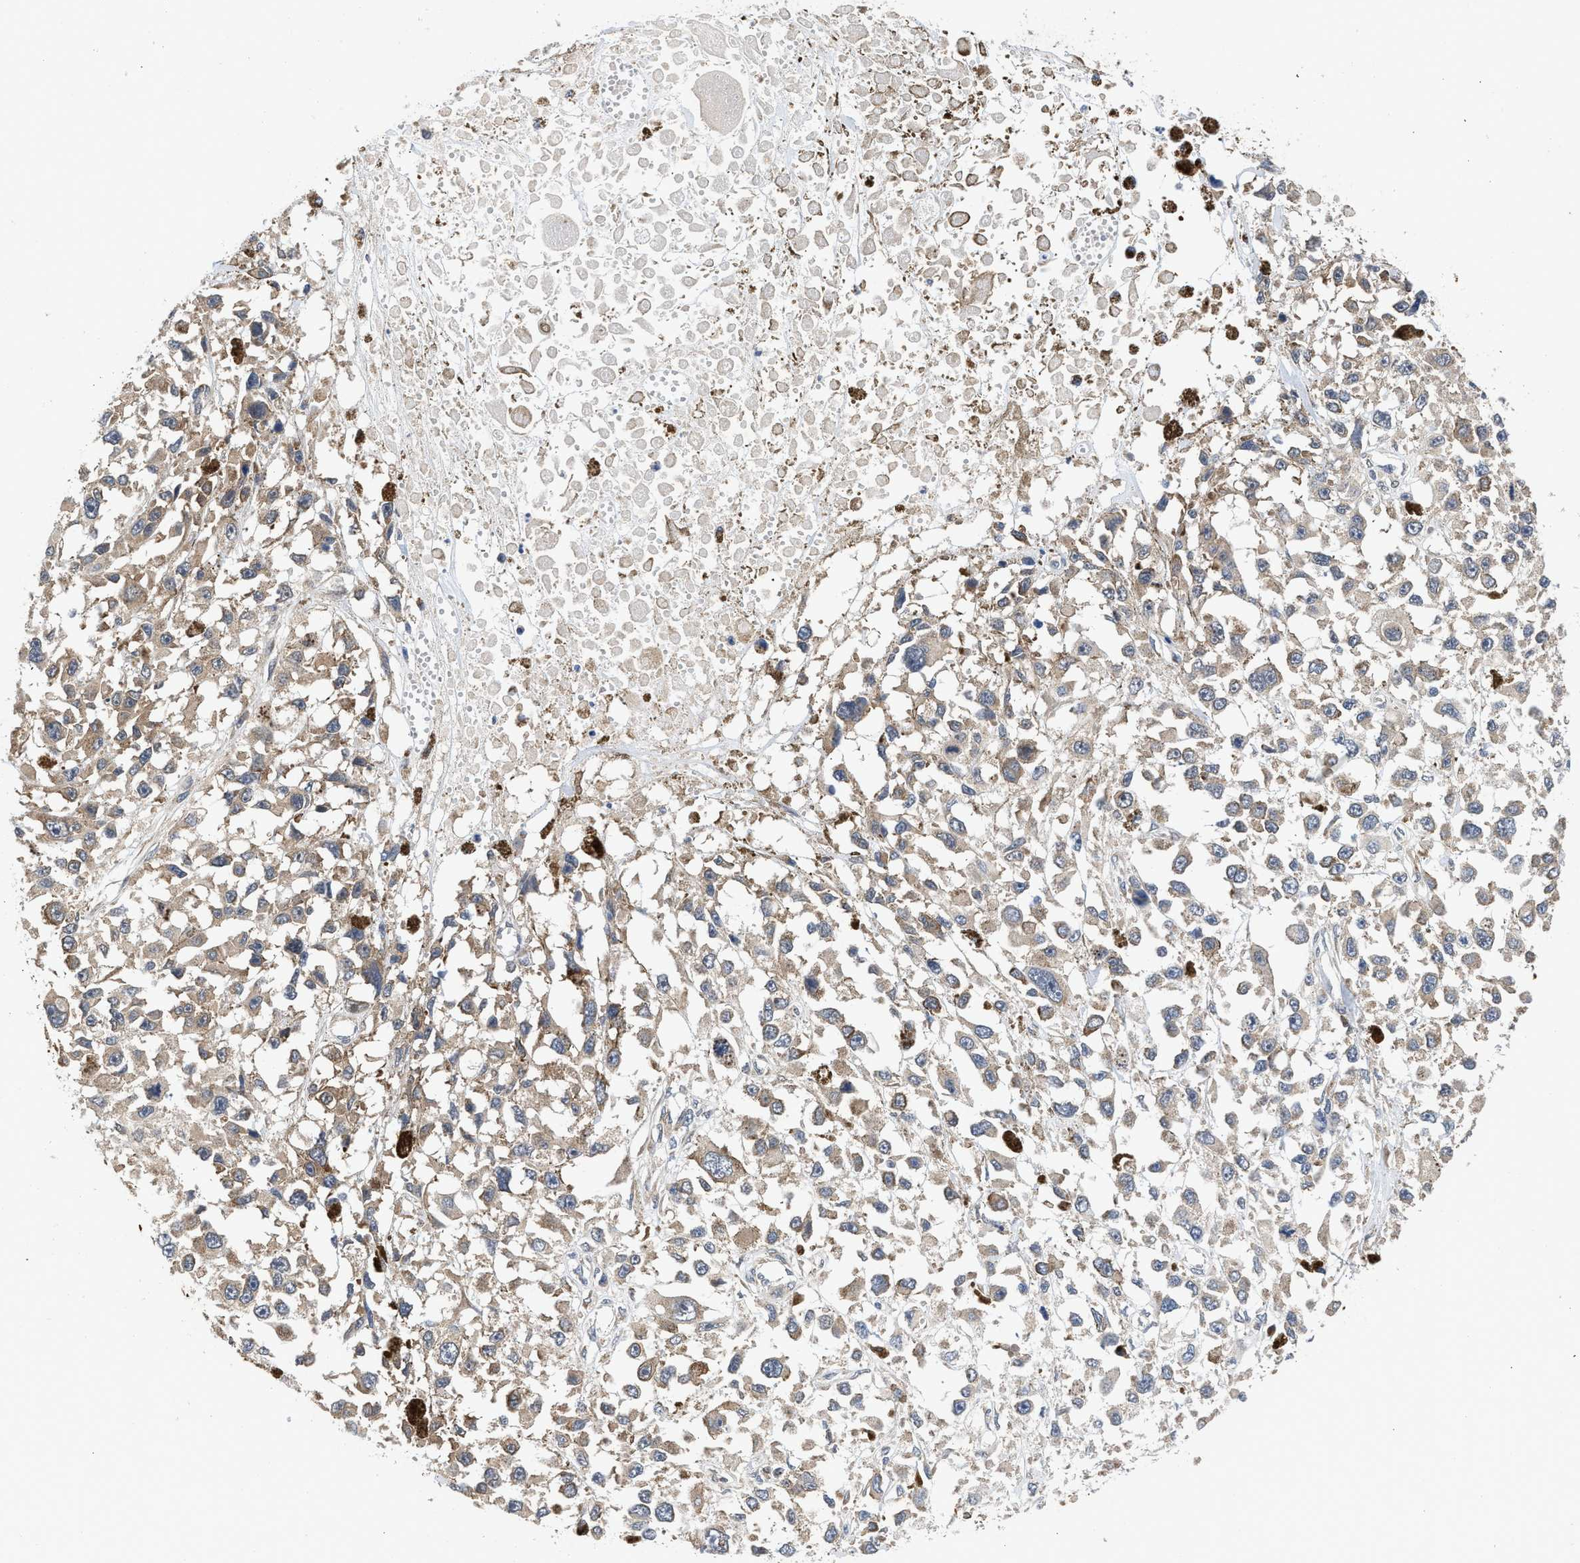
{"staining": {"intensity": "weak", "quantity": ">75%", "location": "cytoplasmic/membranous"}, "tissue": "melanoma", "cell_type": "Tumor cells", "image_type": "cancer", "snomed": [{"axis": "morphology", "description": "Malignant melanoma, Metastatic site"}, {"axis": "topography", "description": "Lymph node"}], "caption": "A brown stain shows weak cytoplasmic/membranous expression of a protein in human melanoma tumor cells. Nuclei are stained in blue.", "gene": "POLG2", "patient": {"sex": "male", "age": 59}}